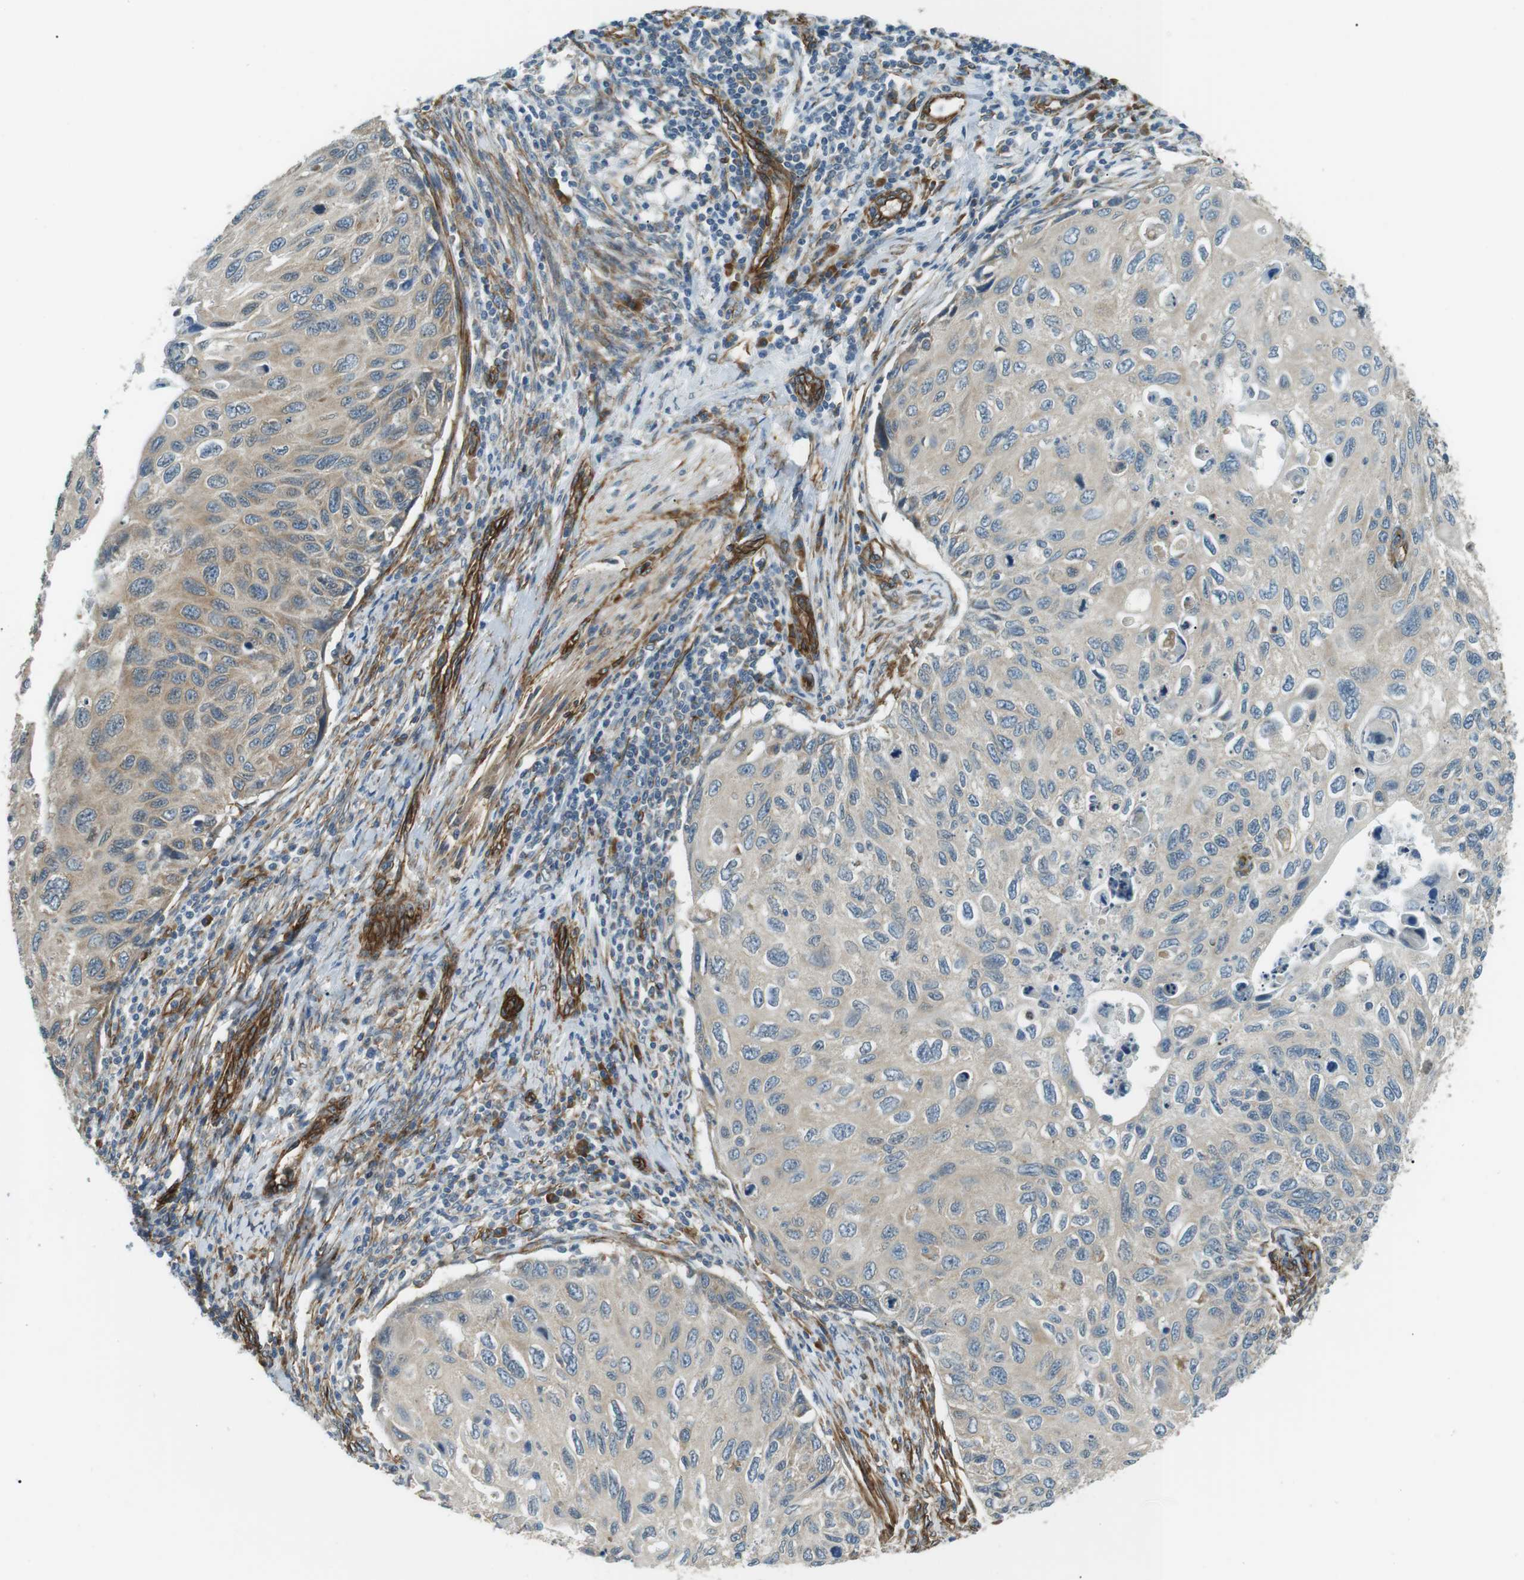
{"staining": {"intensity": "weak", "quantity": "<25%", "location": "cytoplasmic/membranous"}, "tissue": "cervical cancer", "cell_type": "Tumor cells", "image_type": "cancer", "snomed": [{"axis": "morphology", "description": "Squamous cell carcinoma, NOS"}, {"axis": "topography", "description": "Cervix"}], "caption": "The IHC photomicrograph has no significant staining in tumor cells of squamous cell carcinoma (cervical) tissue.", "gene": "ODR4", "patient": {"sex": "female", "age": 70}}